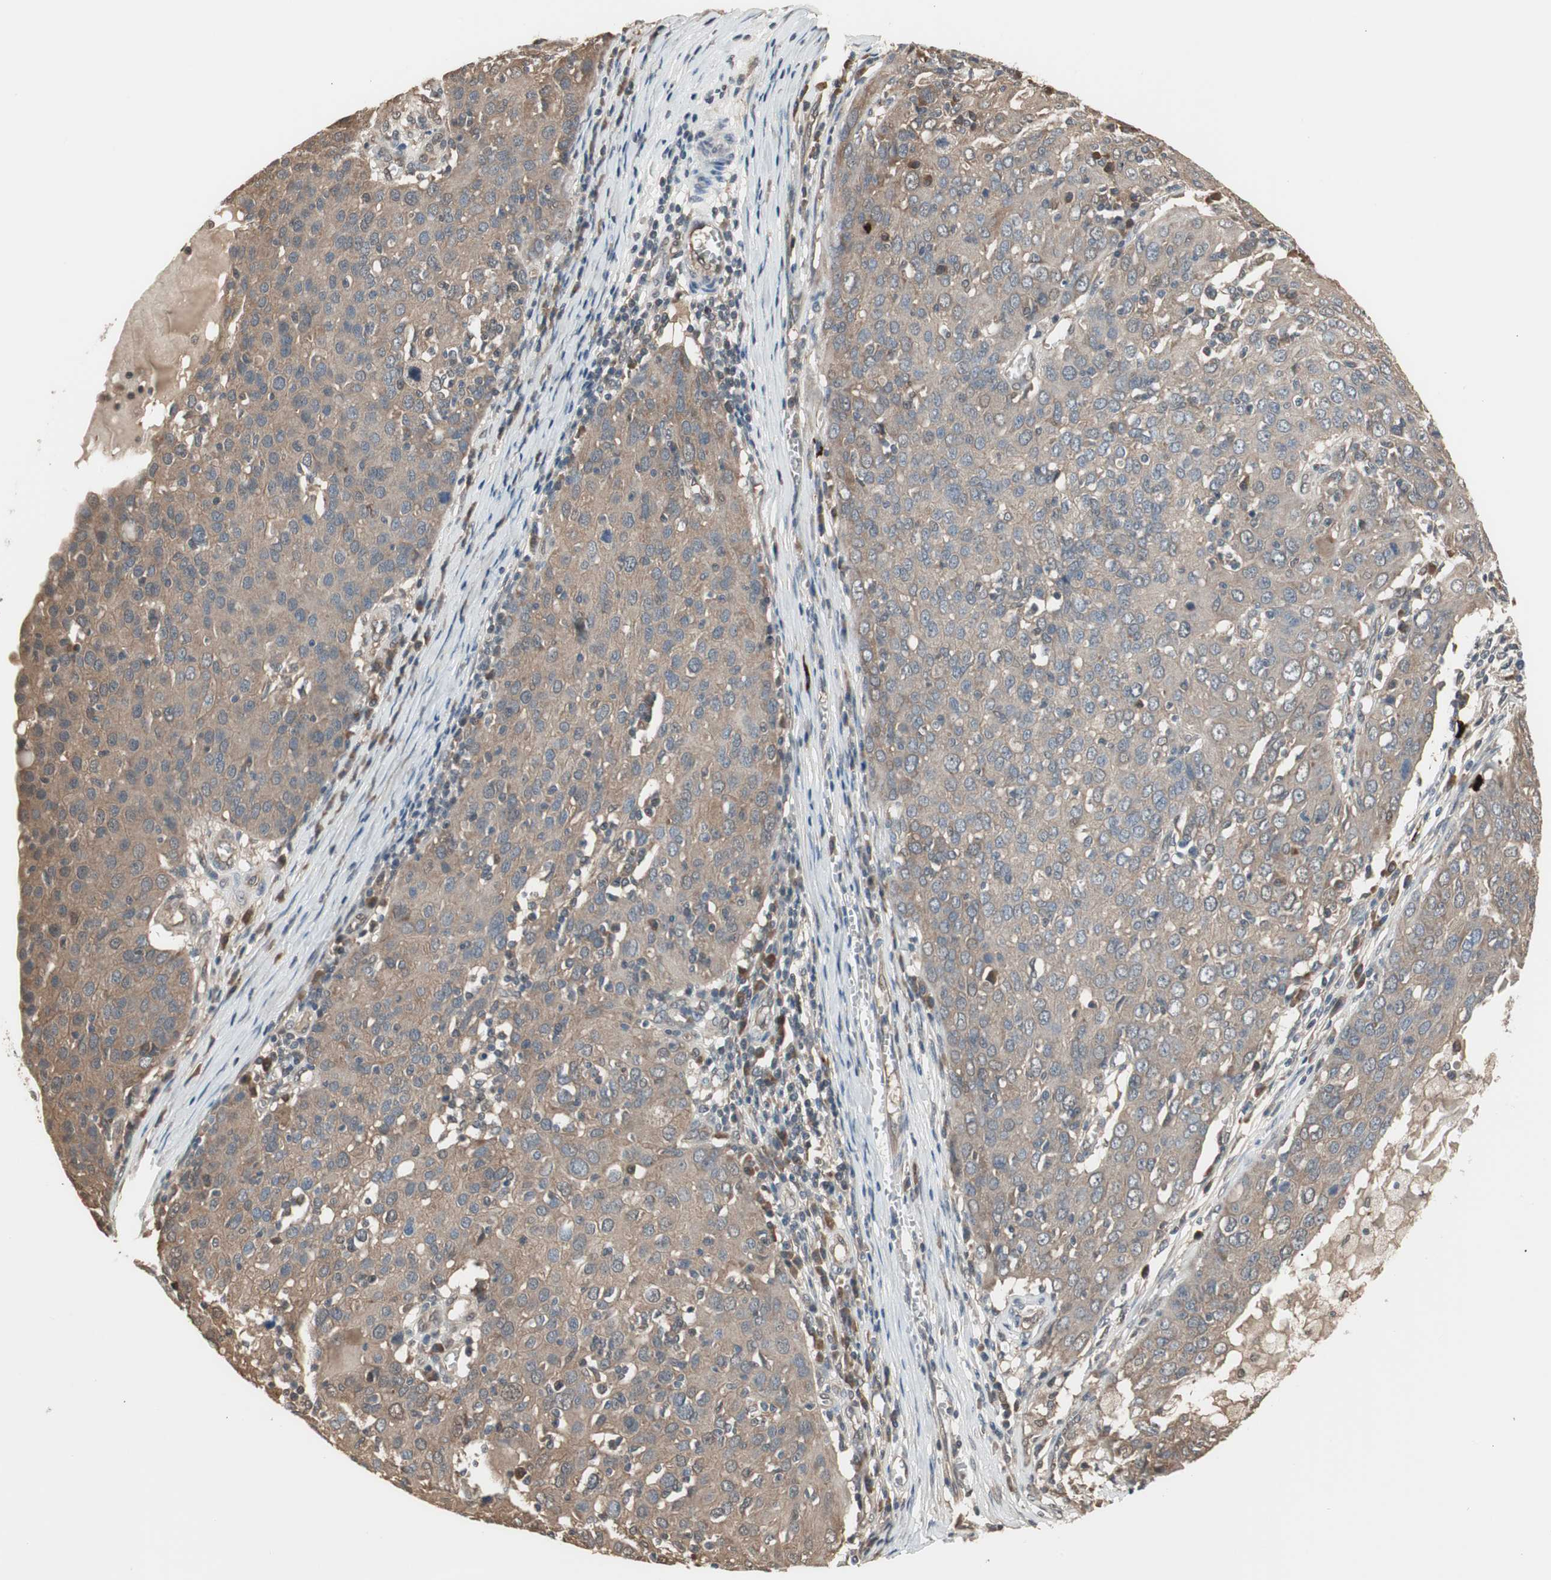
{"staining": {"intensity": "weak", "quantity": ">75%", "location": "cytoplasmic/membranous"}, "tissue": "ovarian cancer", "cell_type": "Tumor cells", "image_type": "cancer", "snomed": [{"axis": "morphology", "description": "Carcinoma, endometroid"}, {"axis": "topography", "description": "Ovary"}], "caption": "There is low levels of weak cytoplasmic/membranous staining in tumor cells of endometroid carcinoma (ovarian), as demonstrated by immunohistochemical staining (brown color).", "gene": "PNPLA7", "patient": {"sex": "female", "age": 50}}